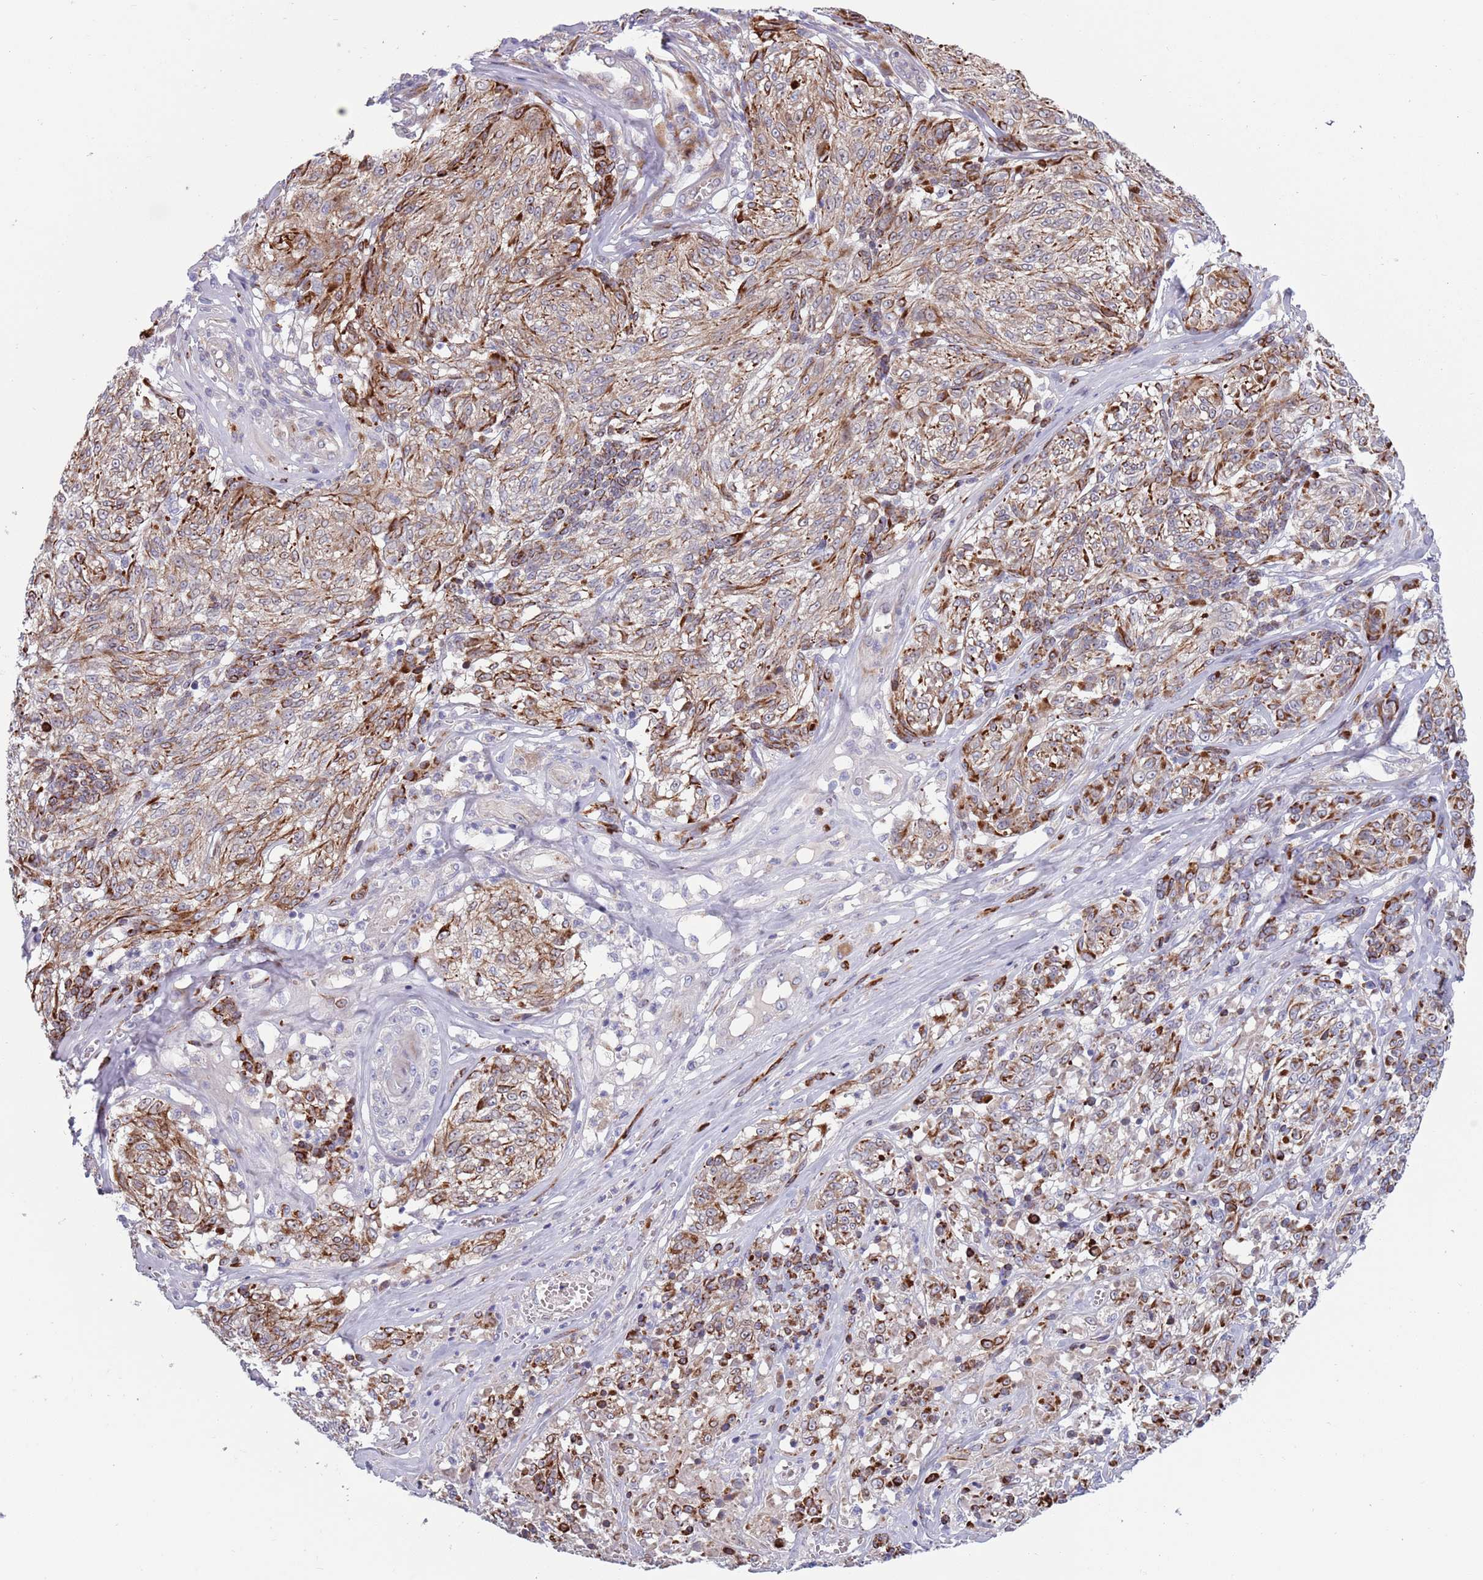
{"staining": {"intensity": "strong", "quantity": "25%-75%", "location": "cytoplasmic/membranous"}, "tissue": "melanoma", "cell_type": "Tumor cells", "image_type": "cancer", "snomed": [{"axis": "morphology", "description": "Malignant melanoma, NOS"}, {"axis": "topography", "description": "Skin"}], "caption": "The micrograph displays staining of malignant melanoma, revealing strong cytoplasmic/membranous protein expression (brown color) within tumor cells.", "gene": "TYW1", "patient": {"sex": "female", "age": 63}}